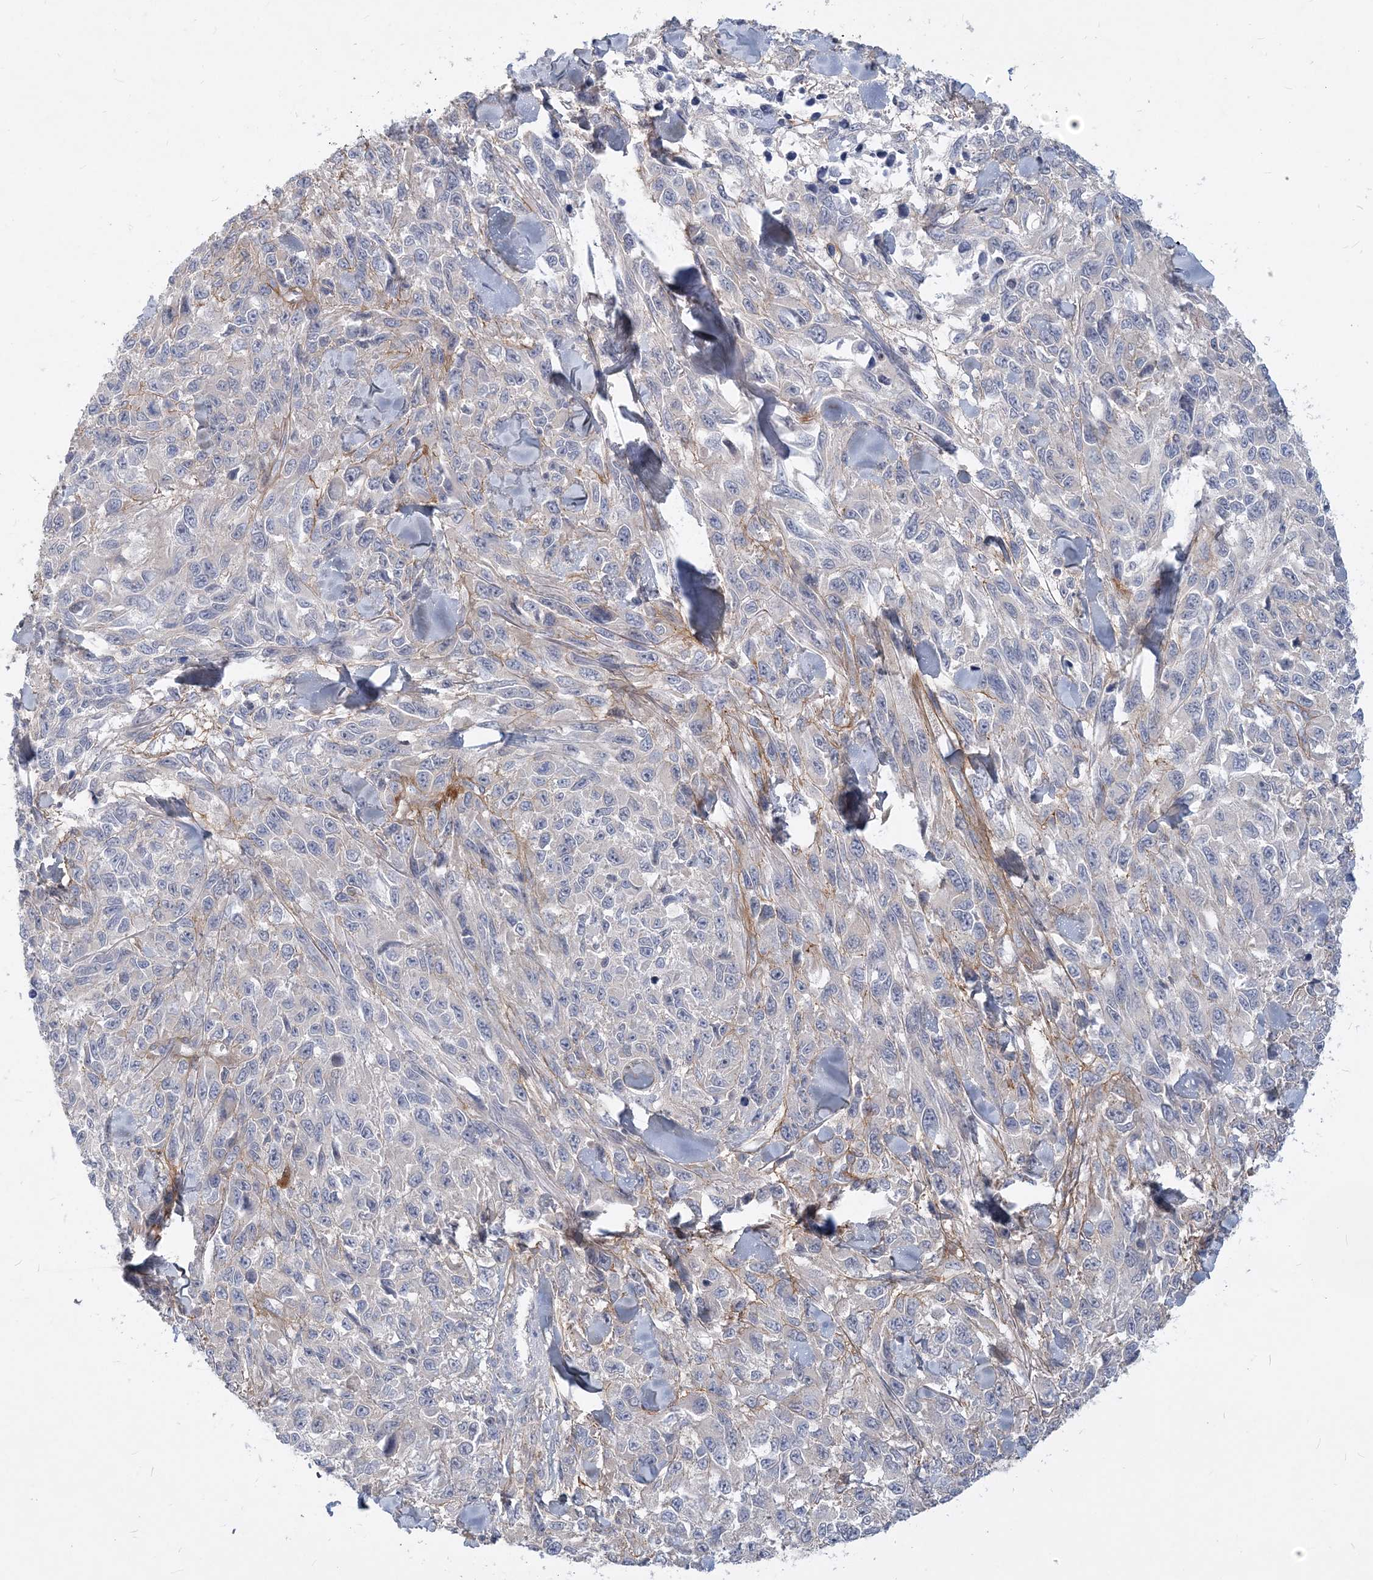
{"staining": {"intensity": "negative", "quantity": "none", "location": "none"}, "tissue": "melanoma", "cell_type": "Tumor cells", "image_type": "cancer", "snomed": [{"axis": "morphology", "description": "Malignant melanoma, NOS"}, {"axis": "topography", "description": "Skin"}], "caption": "A photomicrograph of melanoma stained for a protein reveals no brown staining in tumor cells. The staining was performed using DAB to visualize the protein expression in brown, while the nuclei were stained in blue with hematoxylin (Magnification: 20x).", "gene": "GMPPA", "patient": {"sex": "female", "age": 96}}